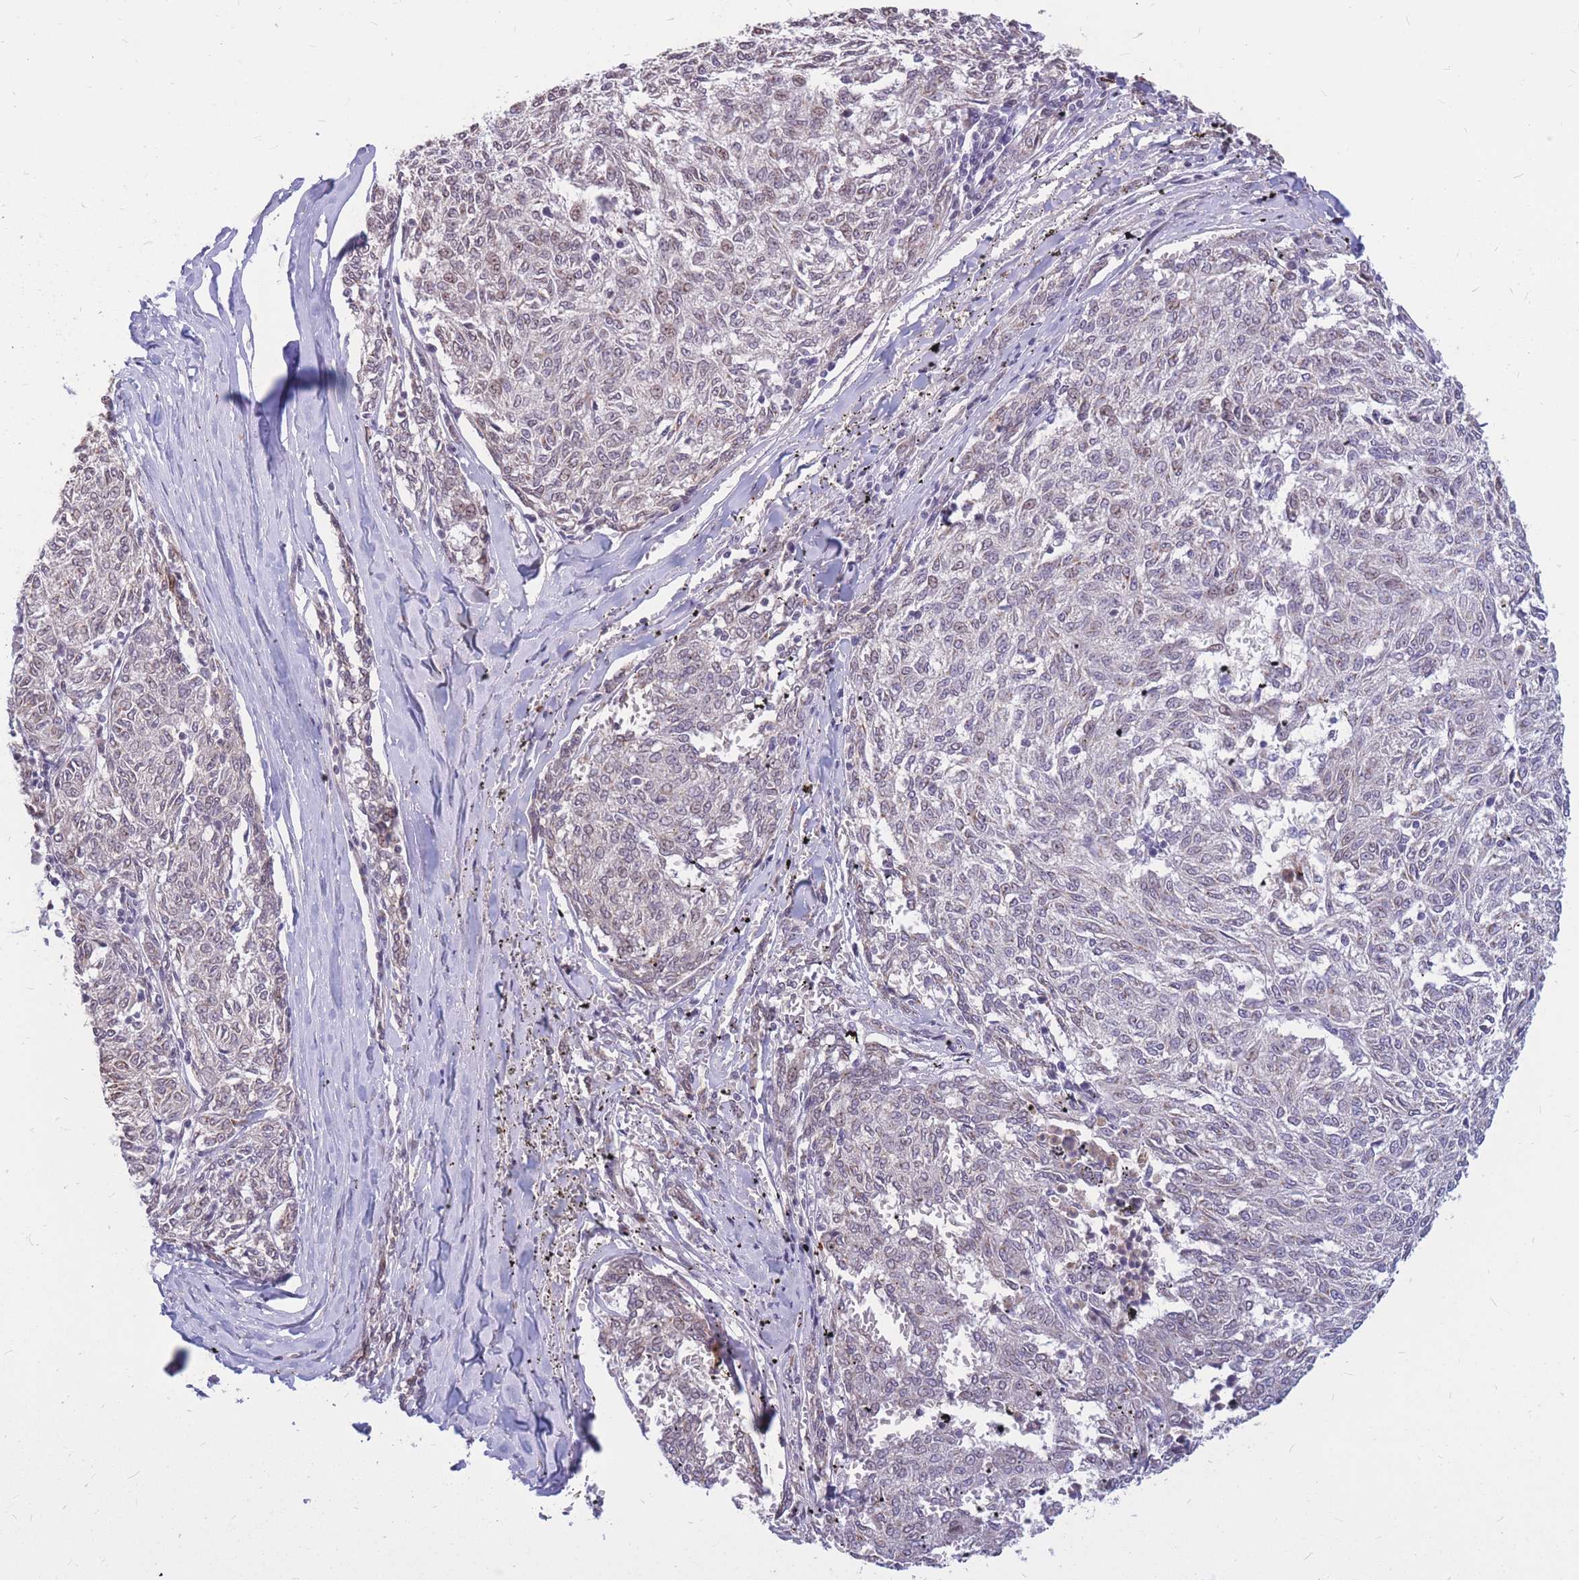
{"staining": {"intensity": "weak", "quantity": "<25%", "location": "nuclear"}, "tissue": "melanoma", "cell_type": "Tumor cells", "image_type": "cancer", "snomed": [{"axis": "morphology", "description": "Malignant melanoma, NOS"}, {"axis": "topography", "description": "Skin"}], "caption": "An immunohistochemistry (IHC) histopathology image of malignant melanoma is shown. There is no staining in tumor cells of malignant melanoma. (Brightfield microscopy of DAB immunohistochemistry (IHC) at high magnification).", "gene": "ADD2", "patient": {"sex": "female", "age": 72}}